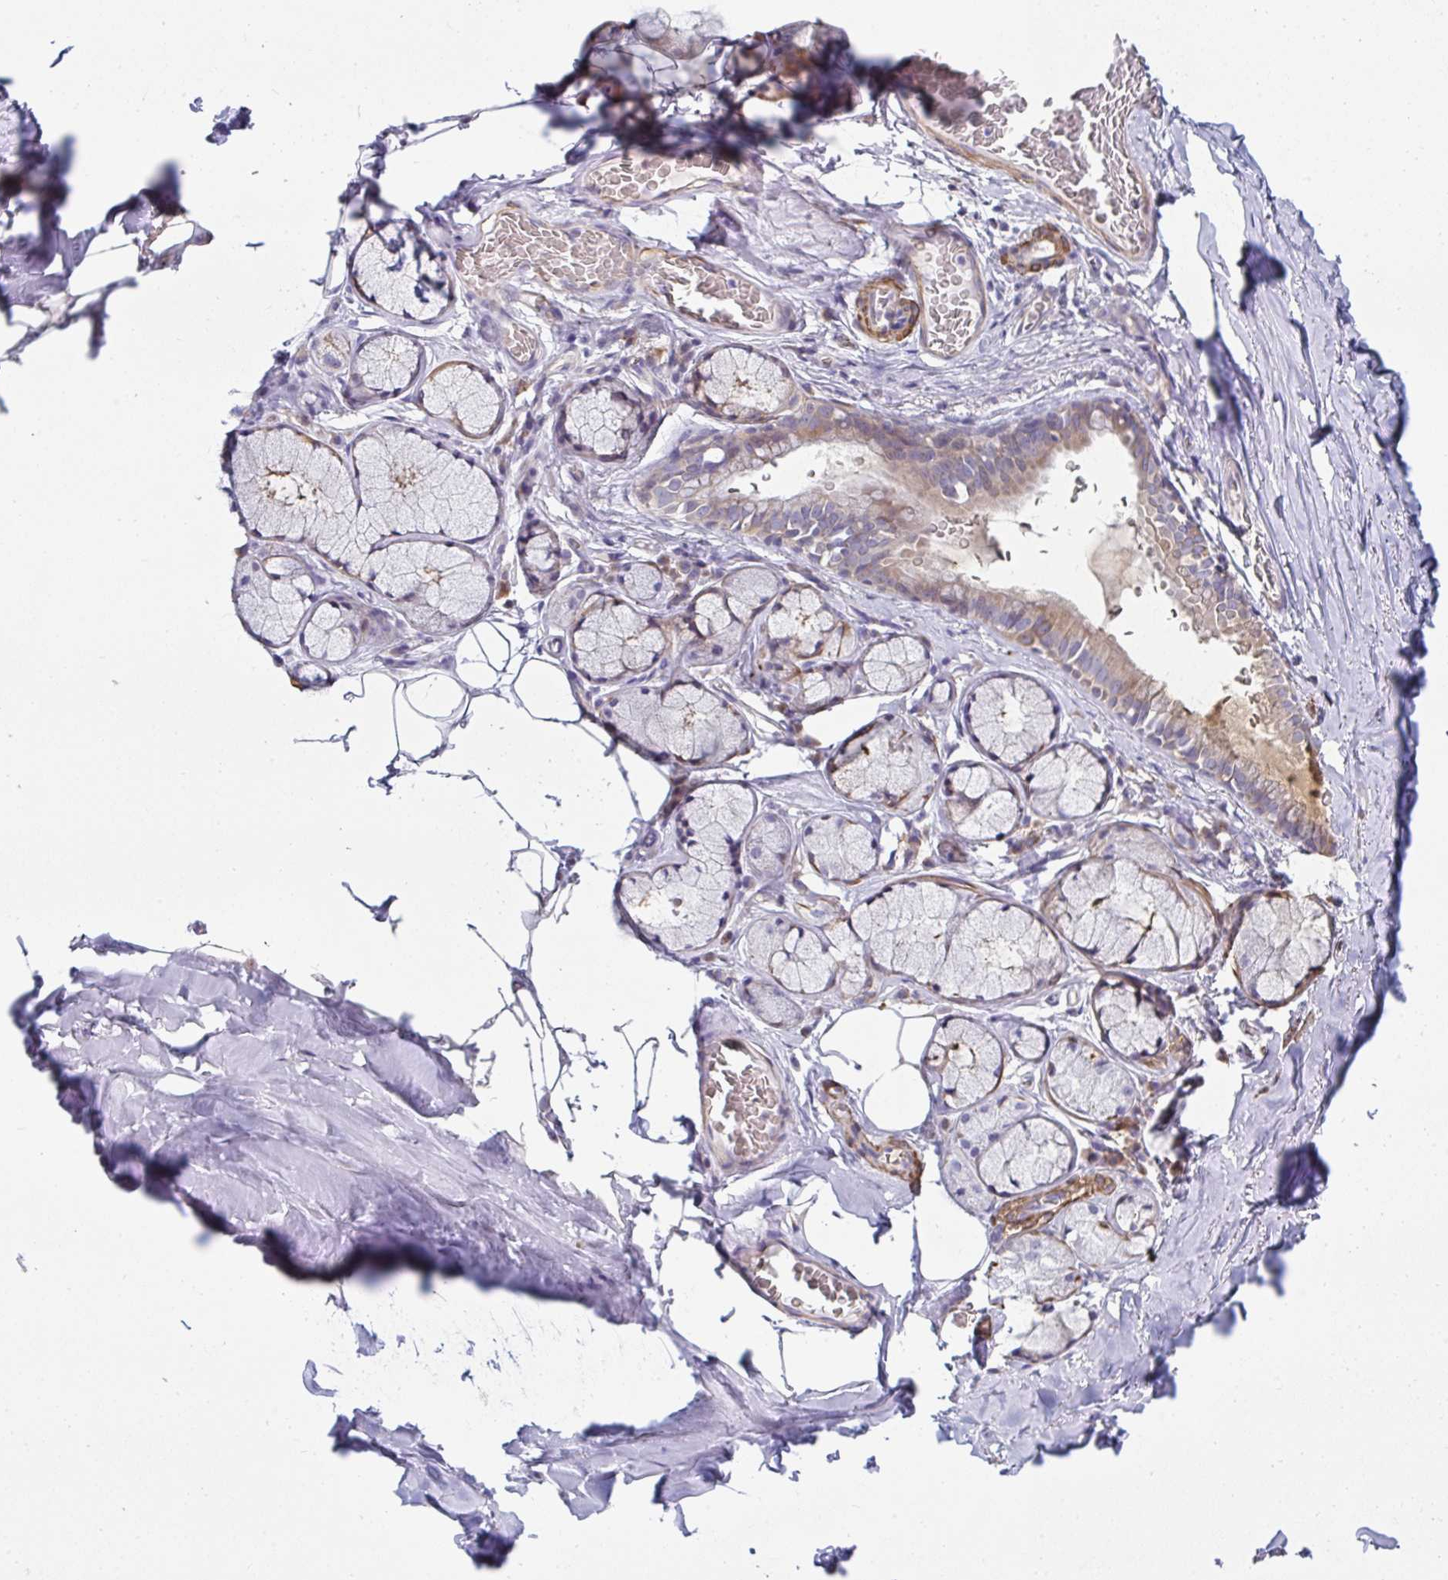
{"staining": {"intensity": "negative", "quantity": "none", "location": "none"}, "tissue": "adipose tissue", "cell_type": "Adipocytes", "image_type": "normal", "snomed": [{"axis": "morphology", "description": "Normal tissue, NOS"}, {"axis": "topography", "description": "Cartilage tissue"}, {"axis": "topography", "description": "Bronchus"}, {"axis": "topography", "description": "Peripheral nerve tissue"}], "caption": "IHC histopathology image of normal adipose tissue stained for a protein (brown), which demonstrates no positivity in adipocytes.", "gene": "FBXL13", "patient": {"sex": "male", "age": 67}}